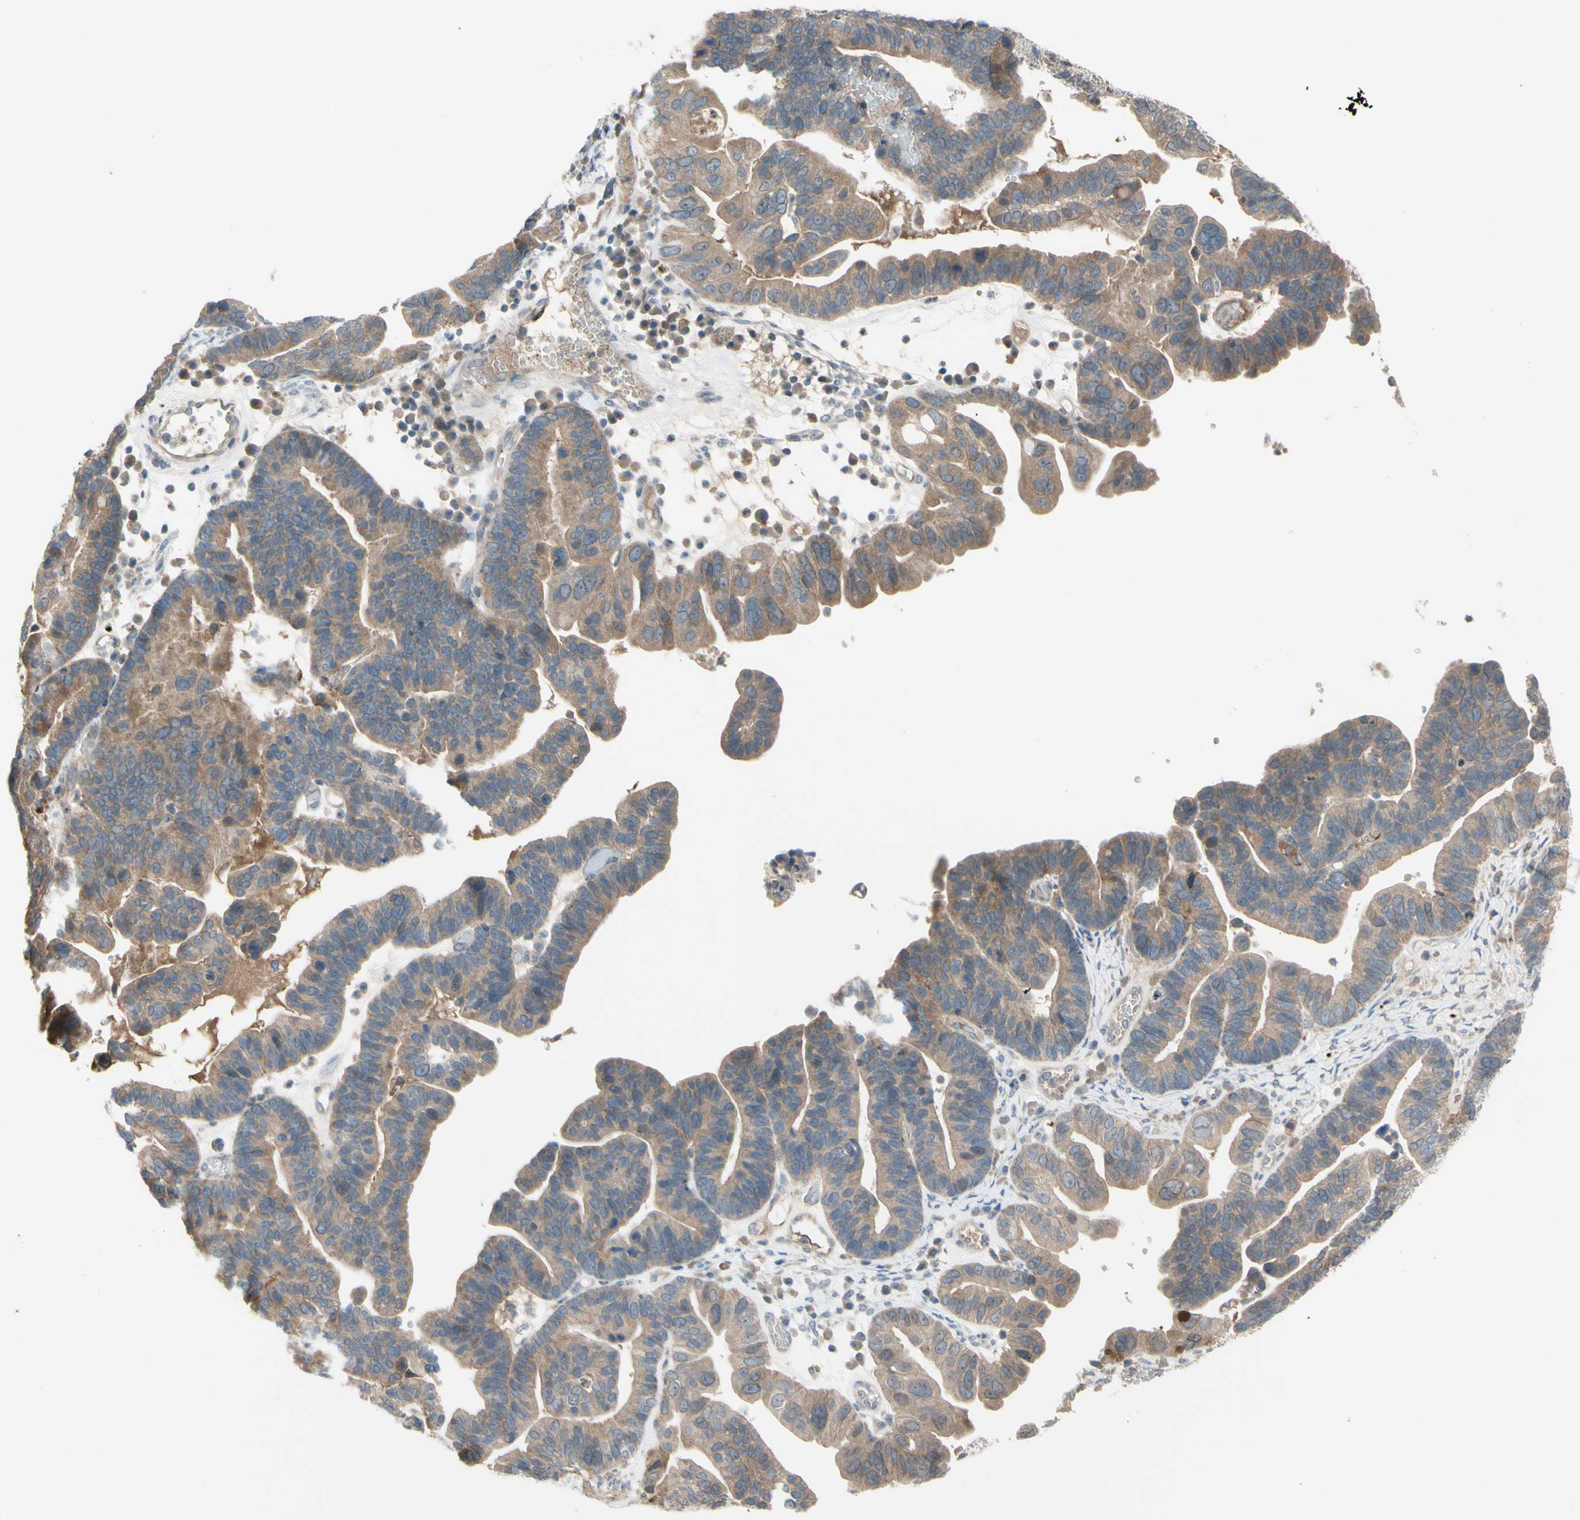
{"staining": {"intensity": "moderate", "quantity": ">75%", "location": "cytoplasmic/membranous"}, "tissue": "ovarian cancer", "cell_type": "Tumor cells", "image_type": "cancer", "snomed": [{"axis": "morphology", "description": "Cystadenocarcinoma, serous, NOS"}, {"axis": "topography", "description": "Ovary"}], "caption": "A high-resolution micrograph shows IHC staining of serous cystadenocarcinoma (ovarian), which reveals moderate cytoplasmic/membranous expression in approximately >75% of tumor cells. (brown staining indicates protein expression, while blue staining denotes nuclei).", "gene": "AFP", "patient": {"sex": "female", "age": 56}}